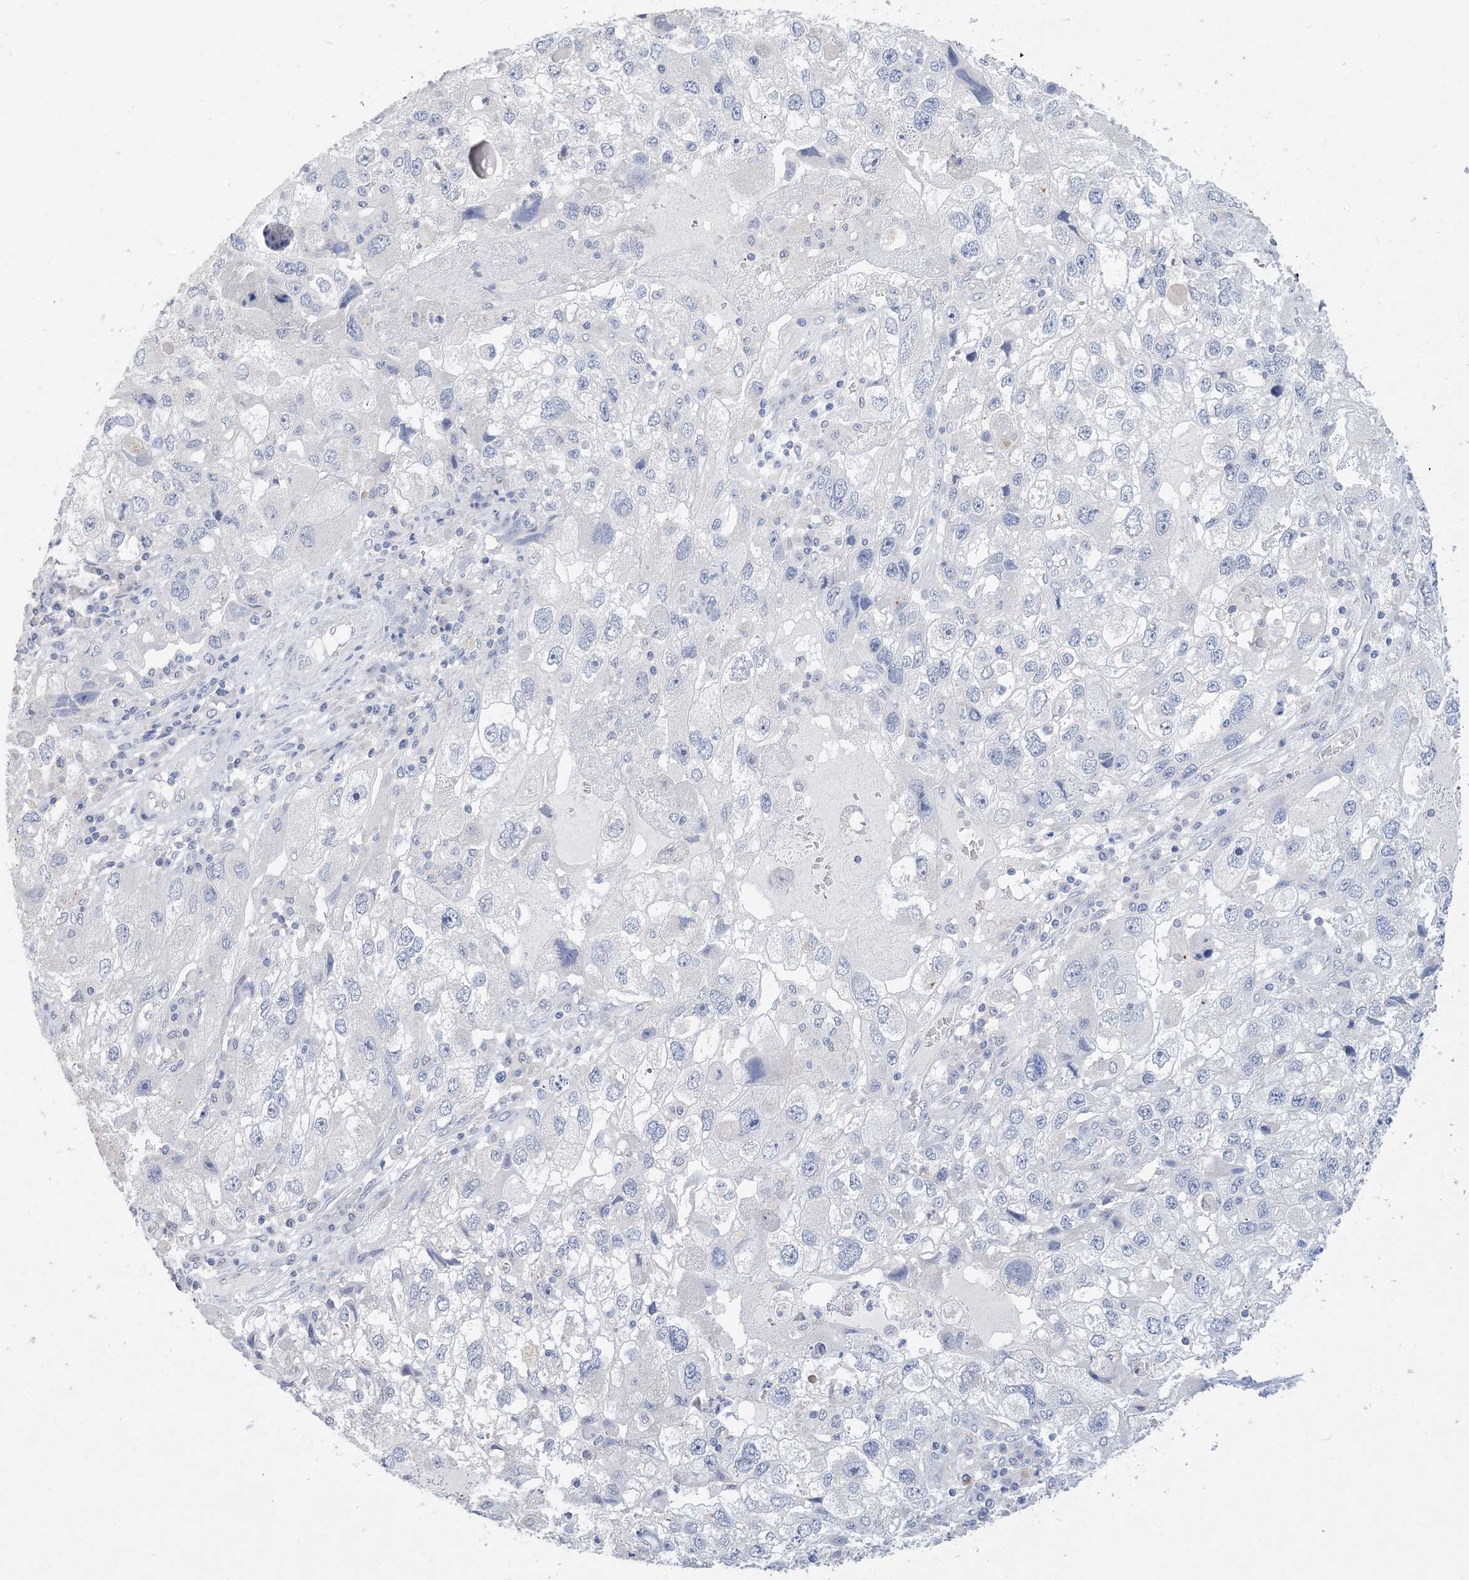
{"staining": {"intensity": "negative", "quantity": "none", "location": "none"}, "tissue": "endometrial cancer", "cell_type": "Tumor cells", "image_type": "cancer", "snomed": [{"axis": "morphology", "description": "Adenocarcinoma, NOS"}, {"axis": "topography", "description": "Endometrium"}], "caption": "Endometrial cancer (adenocarcinoma) stained for a protein using immunohistochemistry (IHC) reveals no positivity tumor cells.", "gene": "DSC3", "patient": {"sex": "female", "age": 49}}